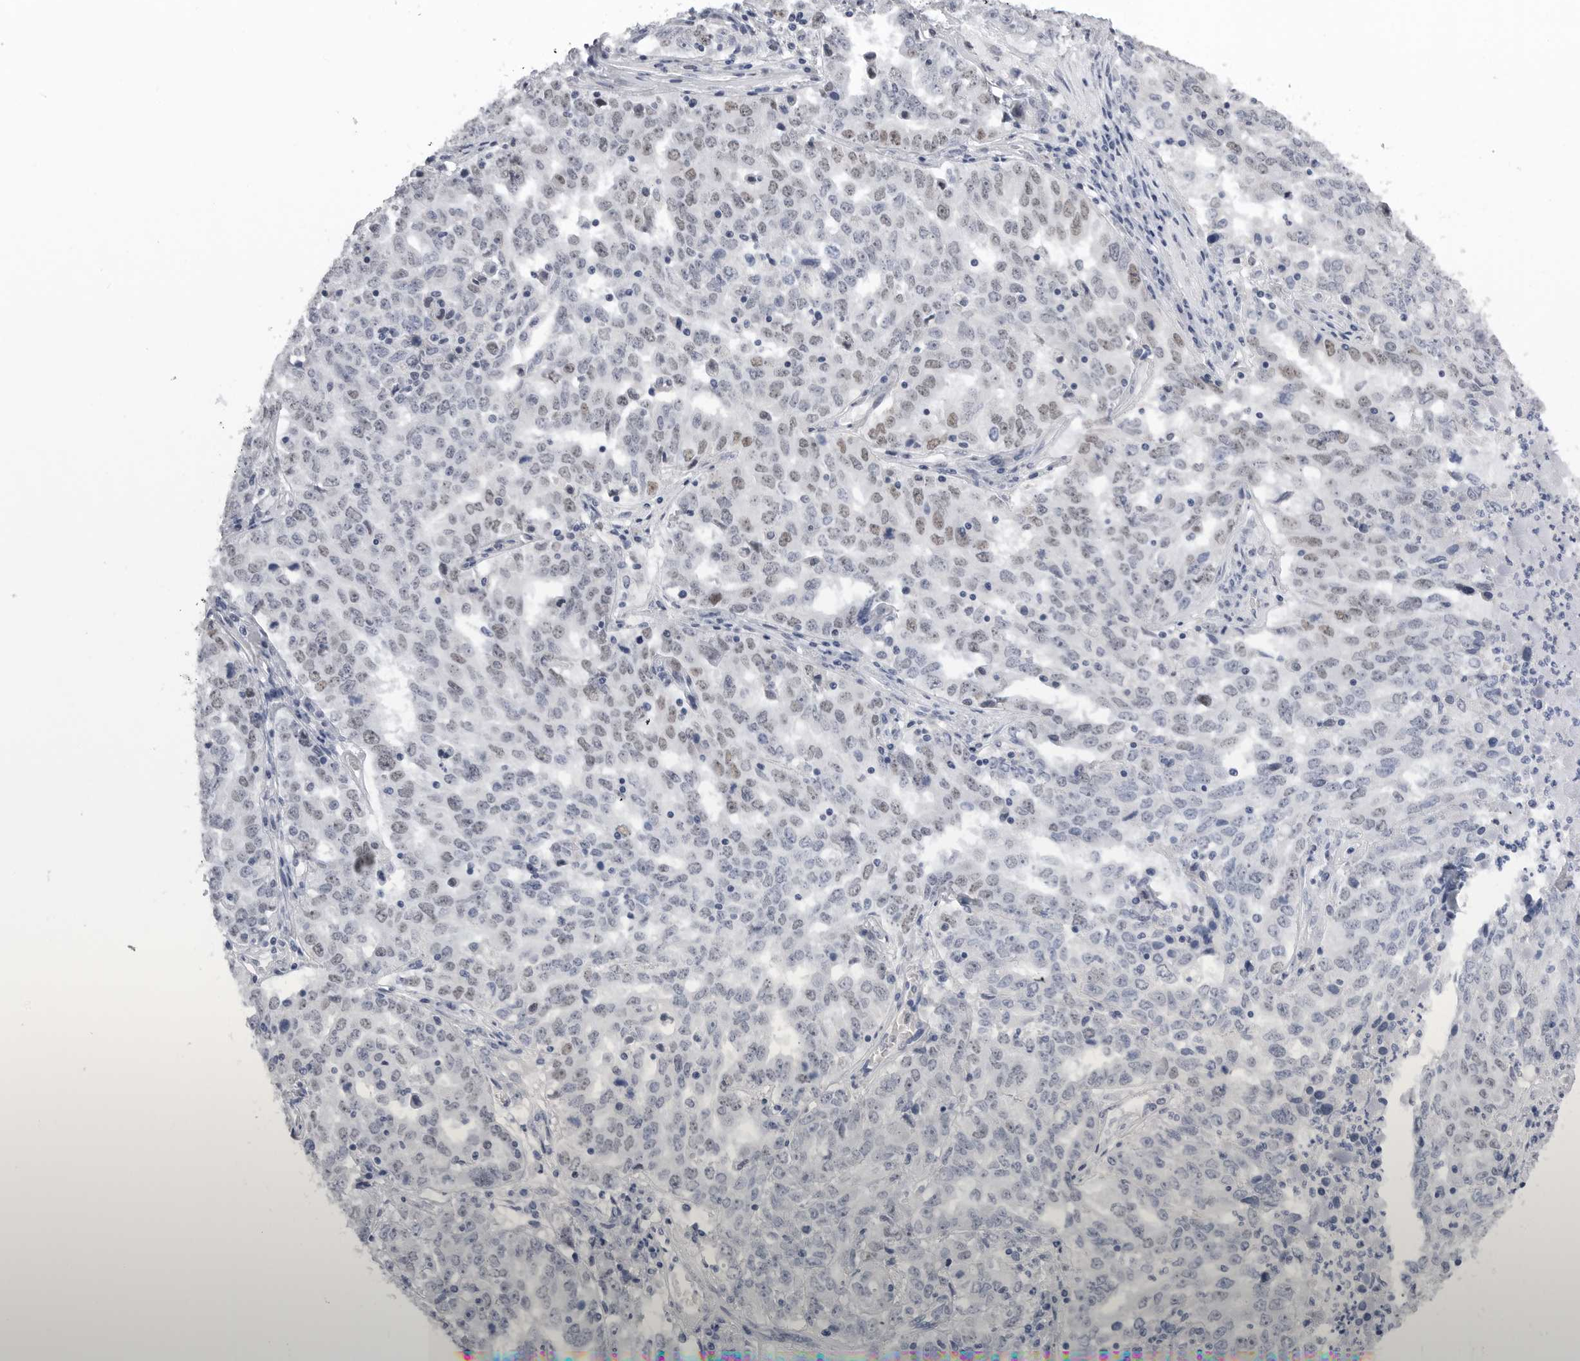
{"staining": {"intensity": "weak", "quantity": "25%-75%", "location": "nuclear"}, "tissue": "ovarian cancer", "cell_type": "Tumor cells", "image_type": "cancer", "snomed": [{"axis": "morphology", "description": "Carcinoma, endometroid"}, {"axis": "topography", "description": "Ovary"}], "caption": "Immunohistochemical staining of human ovarian cancer displays weak nuclear protein staining in about 25%-75% of tumor cells.", "gene": "SMARCC1", "patient": {"sex": "female", "age": 62}}